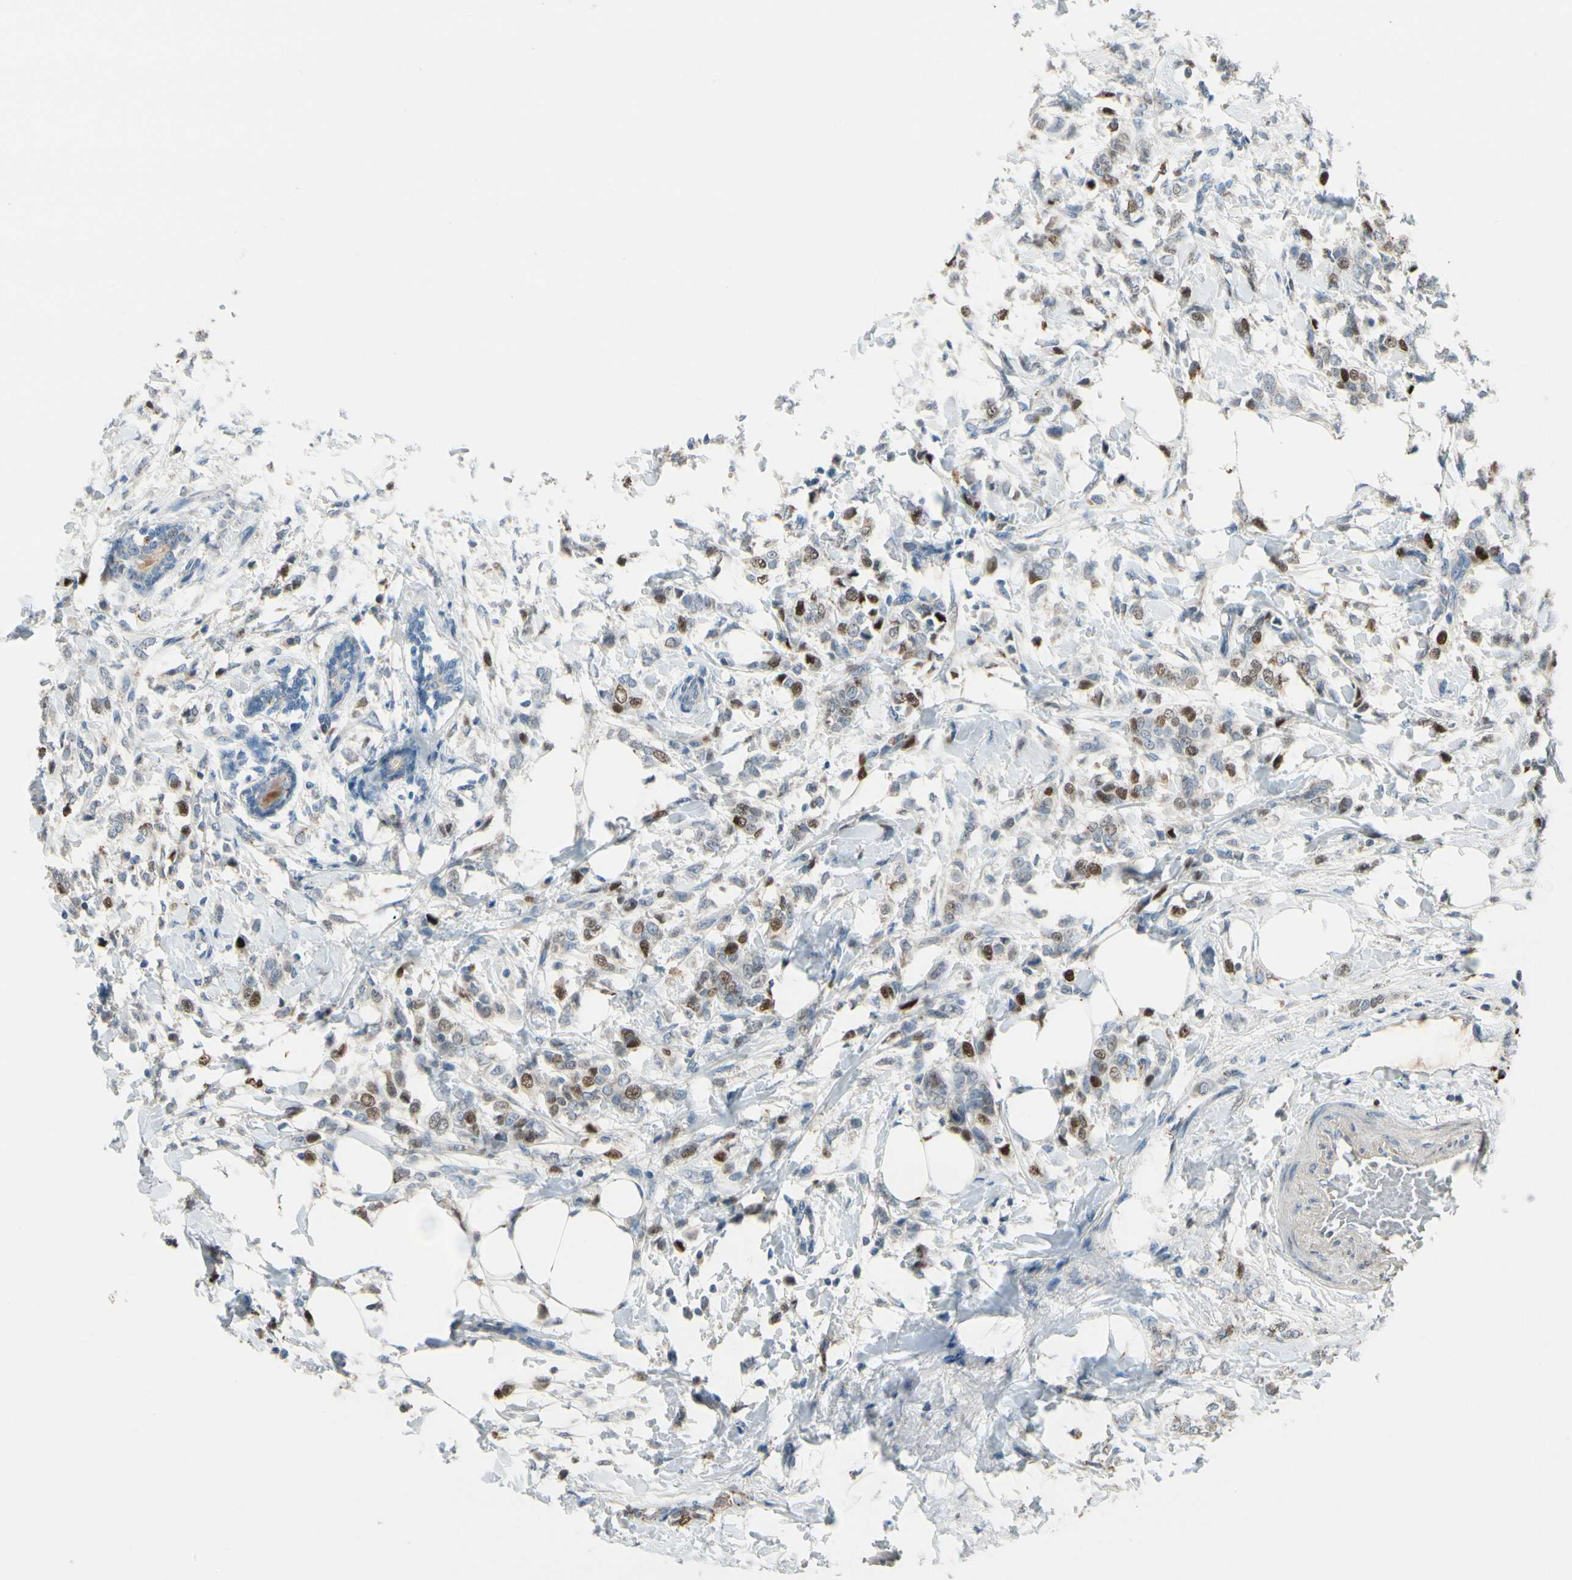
{"staining": {"intensity": "moderate", "quantity": "25%-75%", "location": "nuclear"}, "tissue": "breast cancer", "cell_type": "Tumor cells", "image_type": "cancer", "snomed": [{"axis": "morphology", "description": "Lobular carcinoma, in situ"}, {"axis": "morphology", "description": "Lobular carcinoma"}, {"axis": "topography", "description": "Breast"}], "caption": "Brown immunohistochemical staining in lobular carcinoma (breast) demonstrates moderate nuclear expression in about 25%-75% of tumor cells. (Stains: DAB in brown, nuclei in blue, Microscopy: brightfield microscopy at high magnification).", "gene": "ZKSCAN4", "patient": {"sex": "female", "age": 41}}